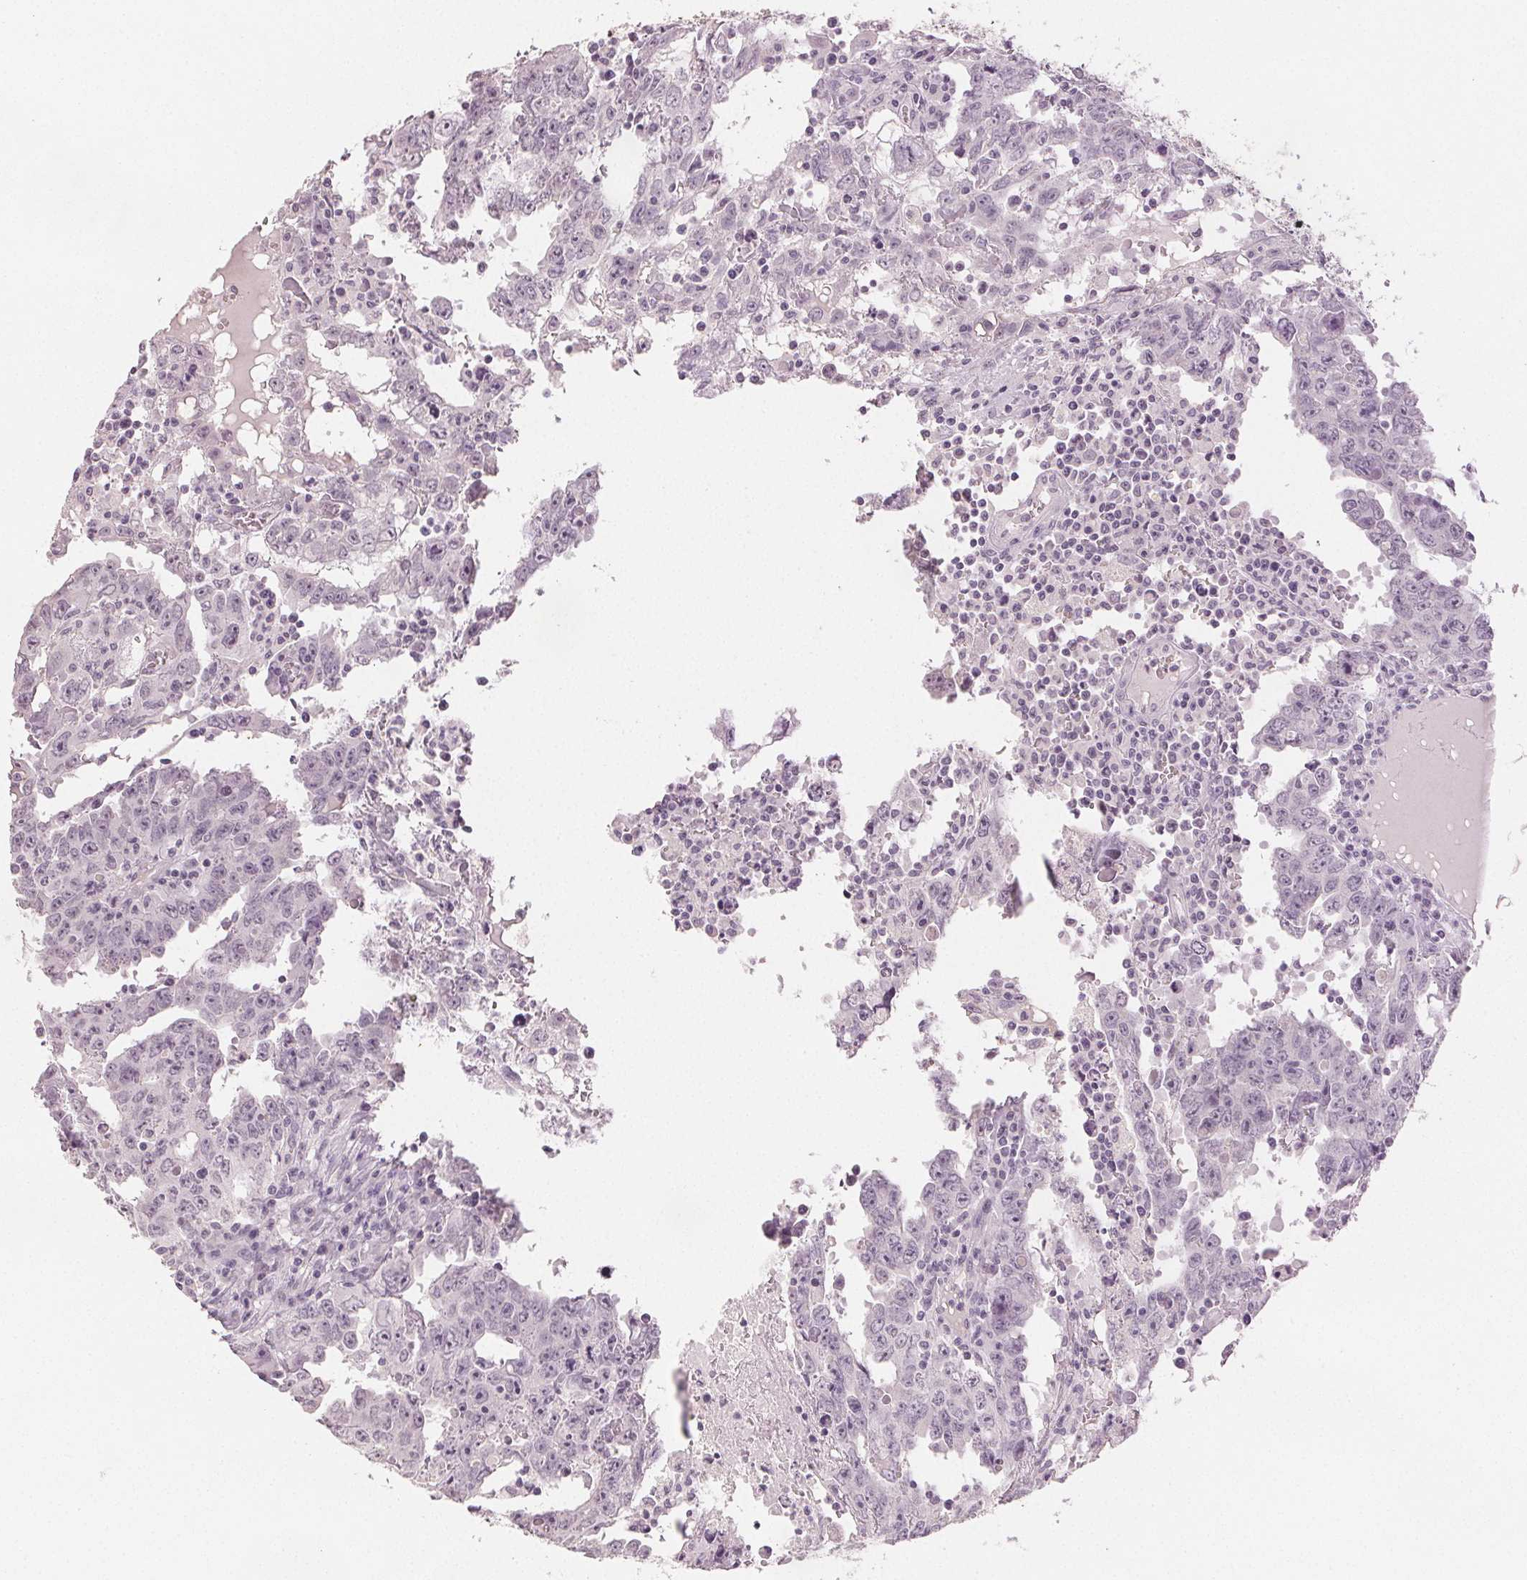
{"staining": {"intensity": "negative", "quantity": "none", "location": "none"}, "tissue": "testis cancer", "cell_type": "Tumor cells", "image_type": "cancer", "snomed": [{"axis": "morphology", "description": "Carcinoma, Embryonal, NOS"}, {"axis": "topography", "description": "Testis"}], "caption": "A histopathology image of human testis embryonal carcinoma is negative for staining in tumor cells. (DAB immunohistochemistry, high magnification).", "gene": "SCGN", "patient": {"sex": "male", "age": 22}}